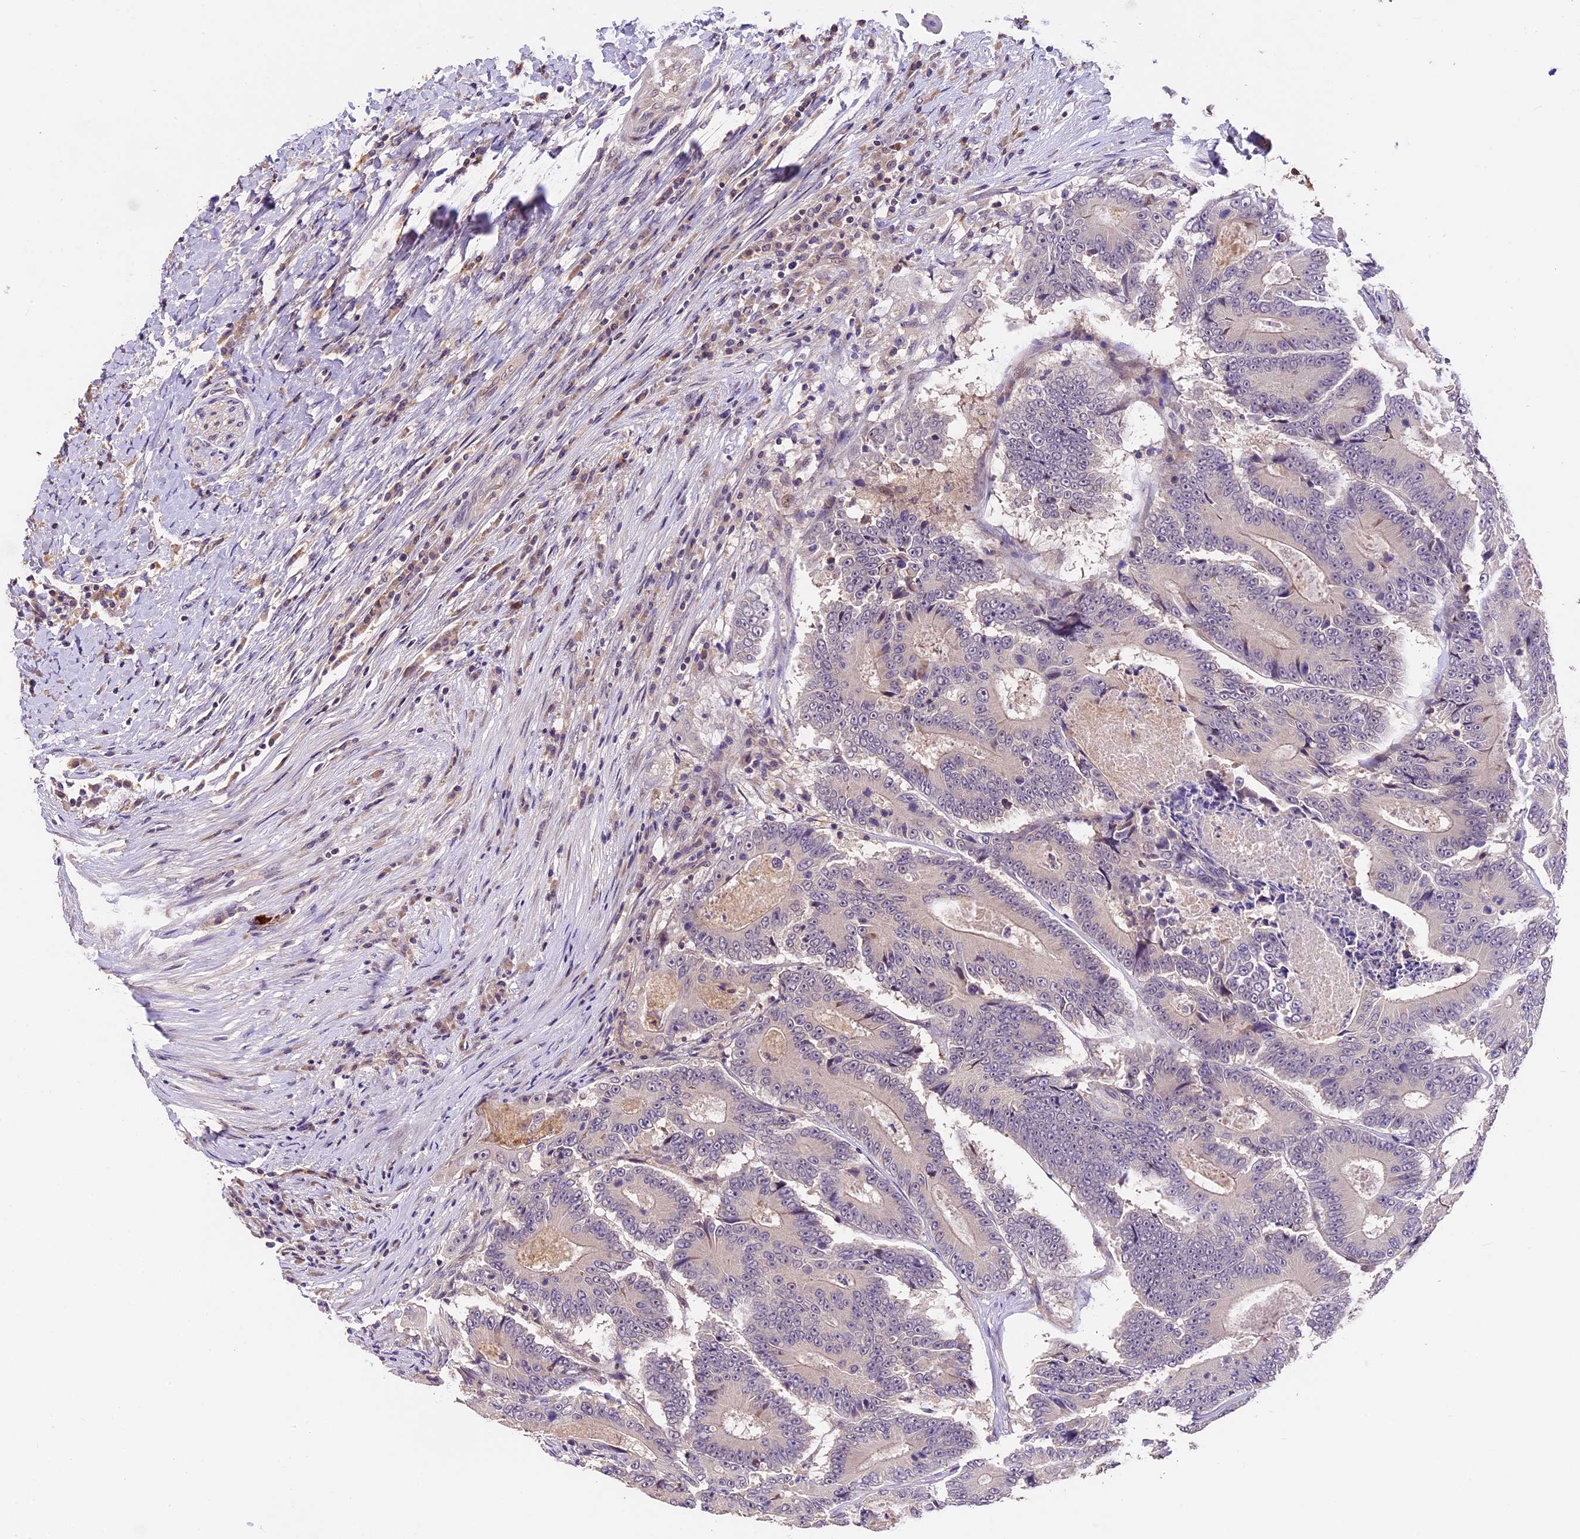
{"staining": {"intensity": "negative", "quantity": "none", "location": "none"}, "tissue": "colorectal cancer", "cell_type": "Tumor cells", "image_type": "cancer", "snomed": [{"axis": "morphology", "description": "Adenocarcinoma, NOS"}, {"axis": "topography", "description": "Colon"}], "caption": "This is a histopathology image of immunohistochemistry (IHC) staining of colorectal adenocarcinoma, which shows no positivity in tumor cells.", "gene": "DGKH", "patient": {"sex": "male", "age": 83}}